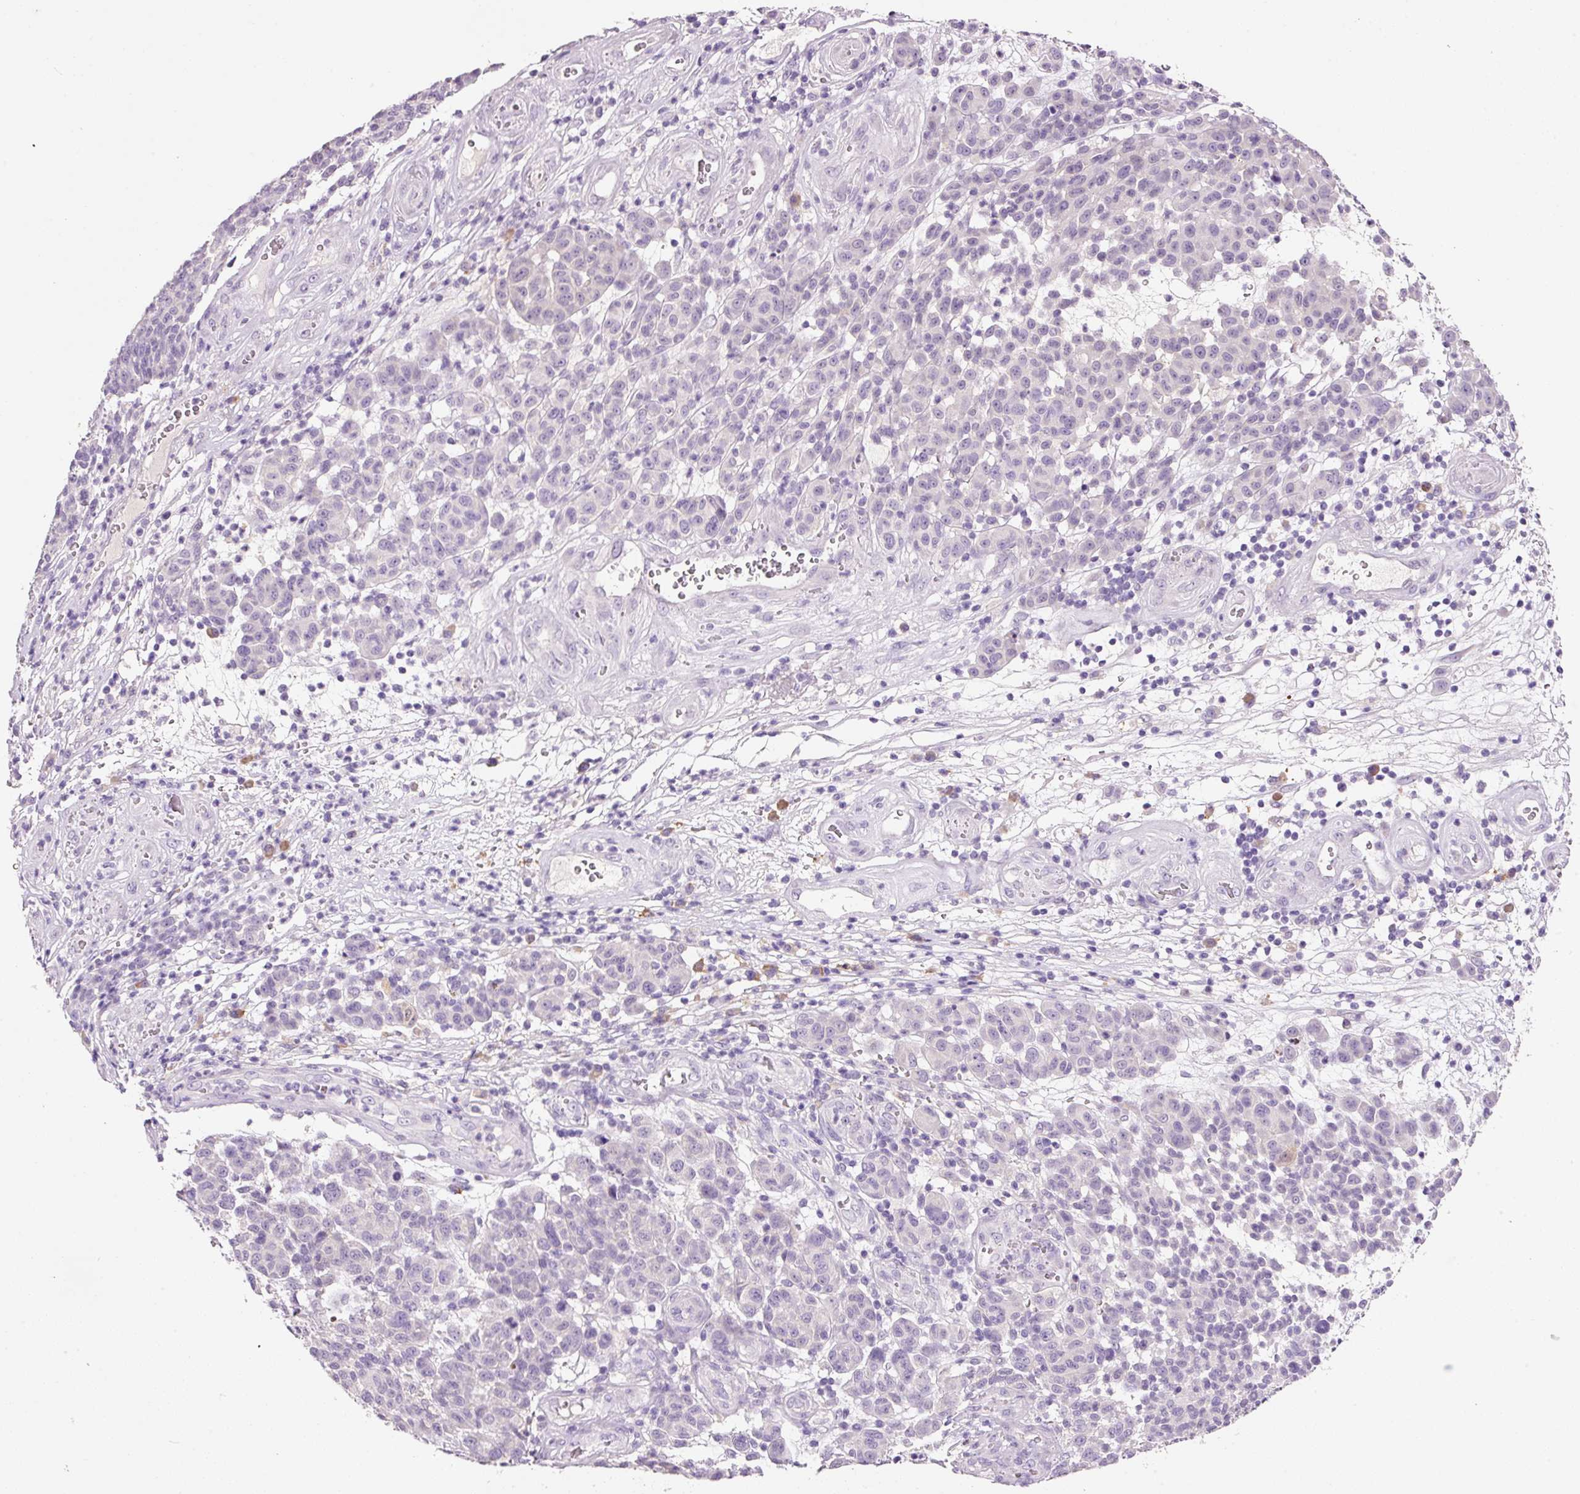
{"staining": {"intensity": "negative", "quantity": "none", "location": "none"}, "tissue": "melanoma", "cell_type": "Tumor cells", "image_type": "cancer", "snomed": [{"axis": "morphology", "description": "Malignant melanoma, NOS"}, {"axis": "topography", "description": "Skin"}], "caption": "This is an IHC histopathology image of melanoma. There is no expression in tumor cells.", "gene": "TENT5C", "patient": {"sex": "male", "age": 49}}